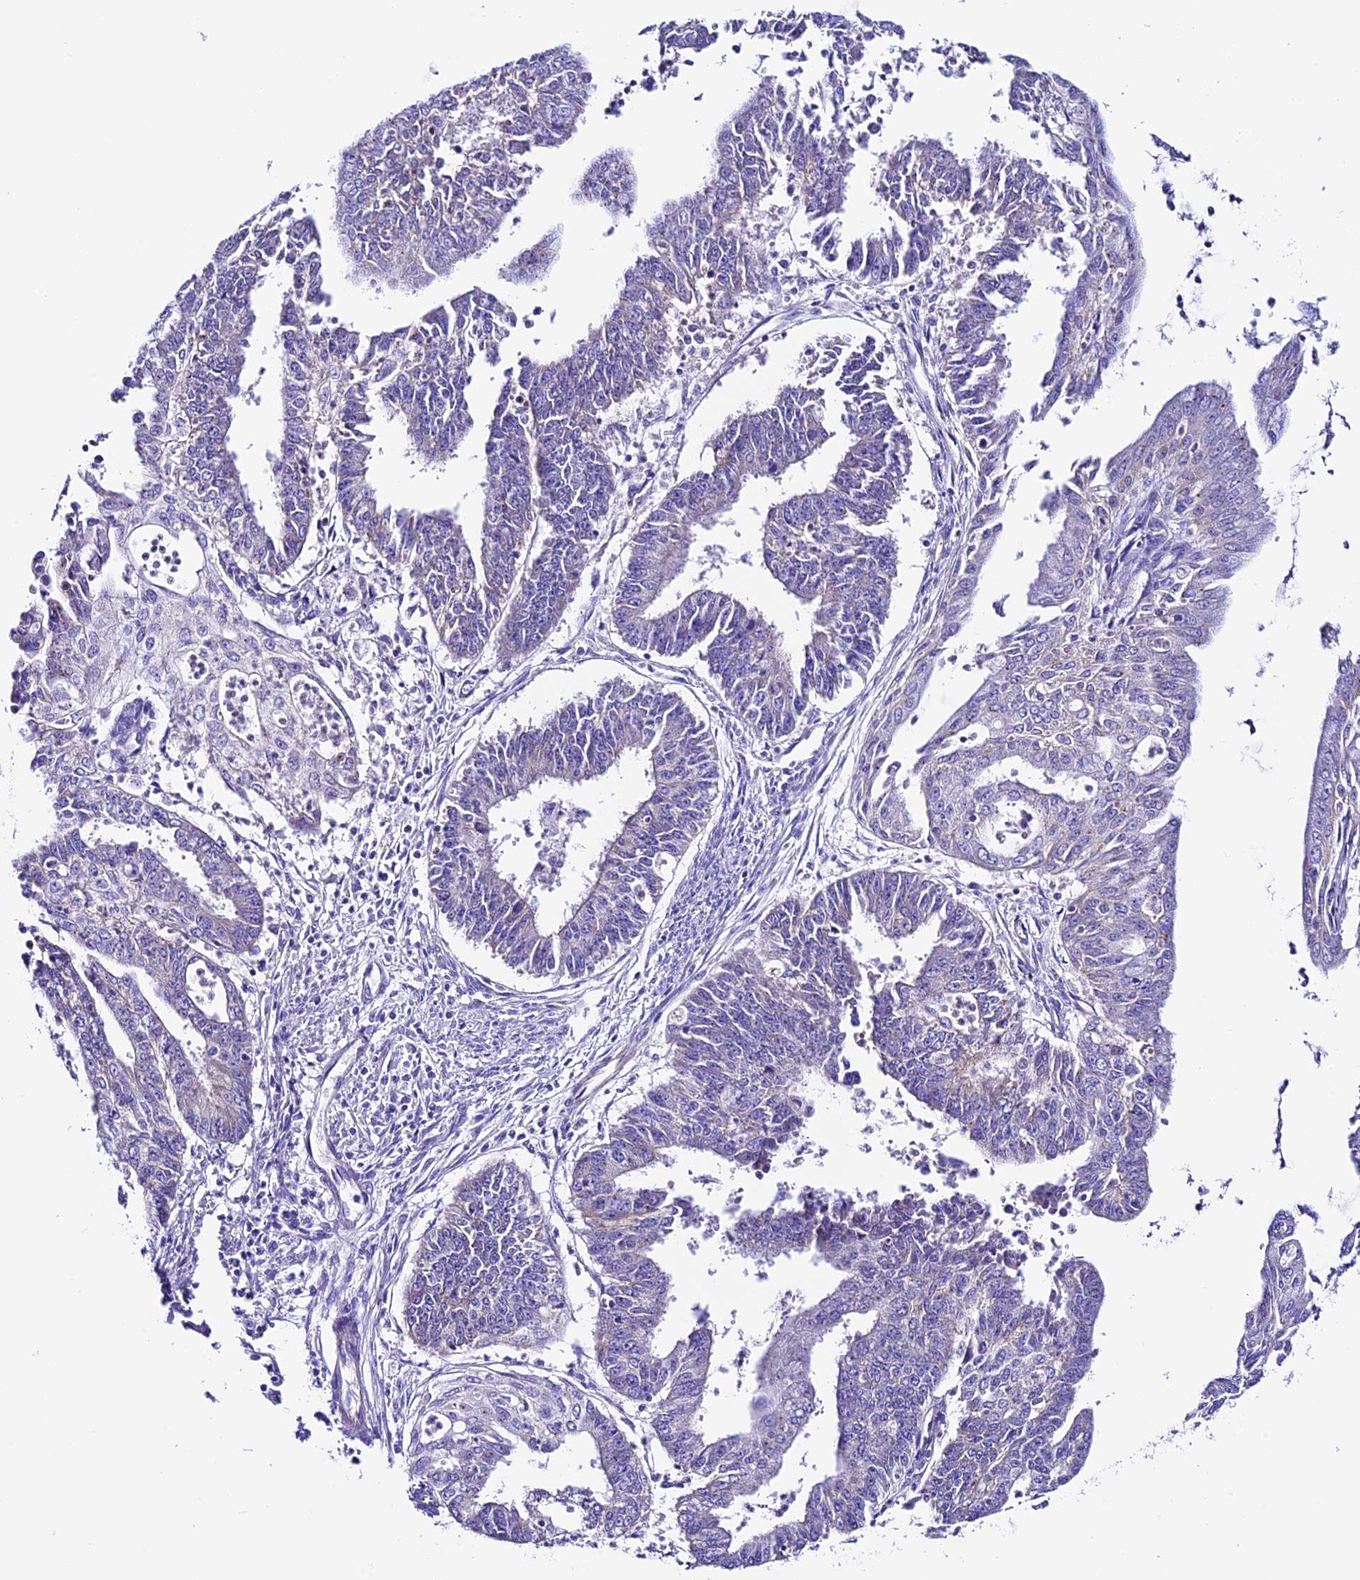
{"staining": {"intensity": "weak", "quantity": "<25%", "location": "cytoplasmic/membranous"}, "tissue": "endometrial cancer", "cell_type": "Tumor cells", "image_type": "cancer", "snomed": [{"axis": "morphology", "description": "Adenocarcinoma, NOS"}, {"axis": "topography", "description": "Endometrium"}], "caption": "A high-resolution image shows immunohistochemistry (IHC) staining of endometrial cancer, which shows no significant staining in tumor cells. Nuclei are stained in blue.", "gene": "COMTD1", "patient": {"sex": "female", "age": 73}}